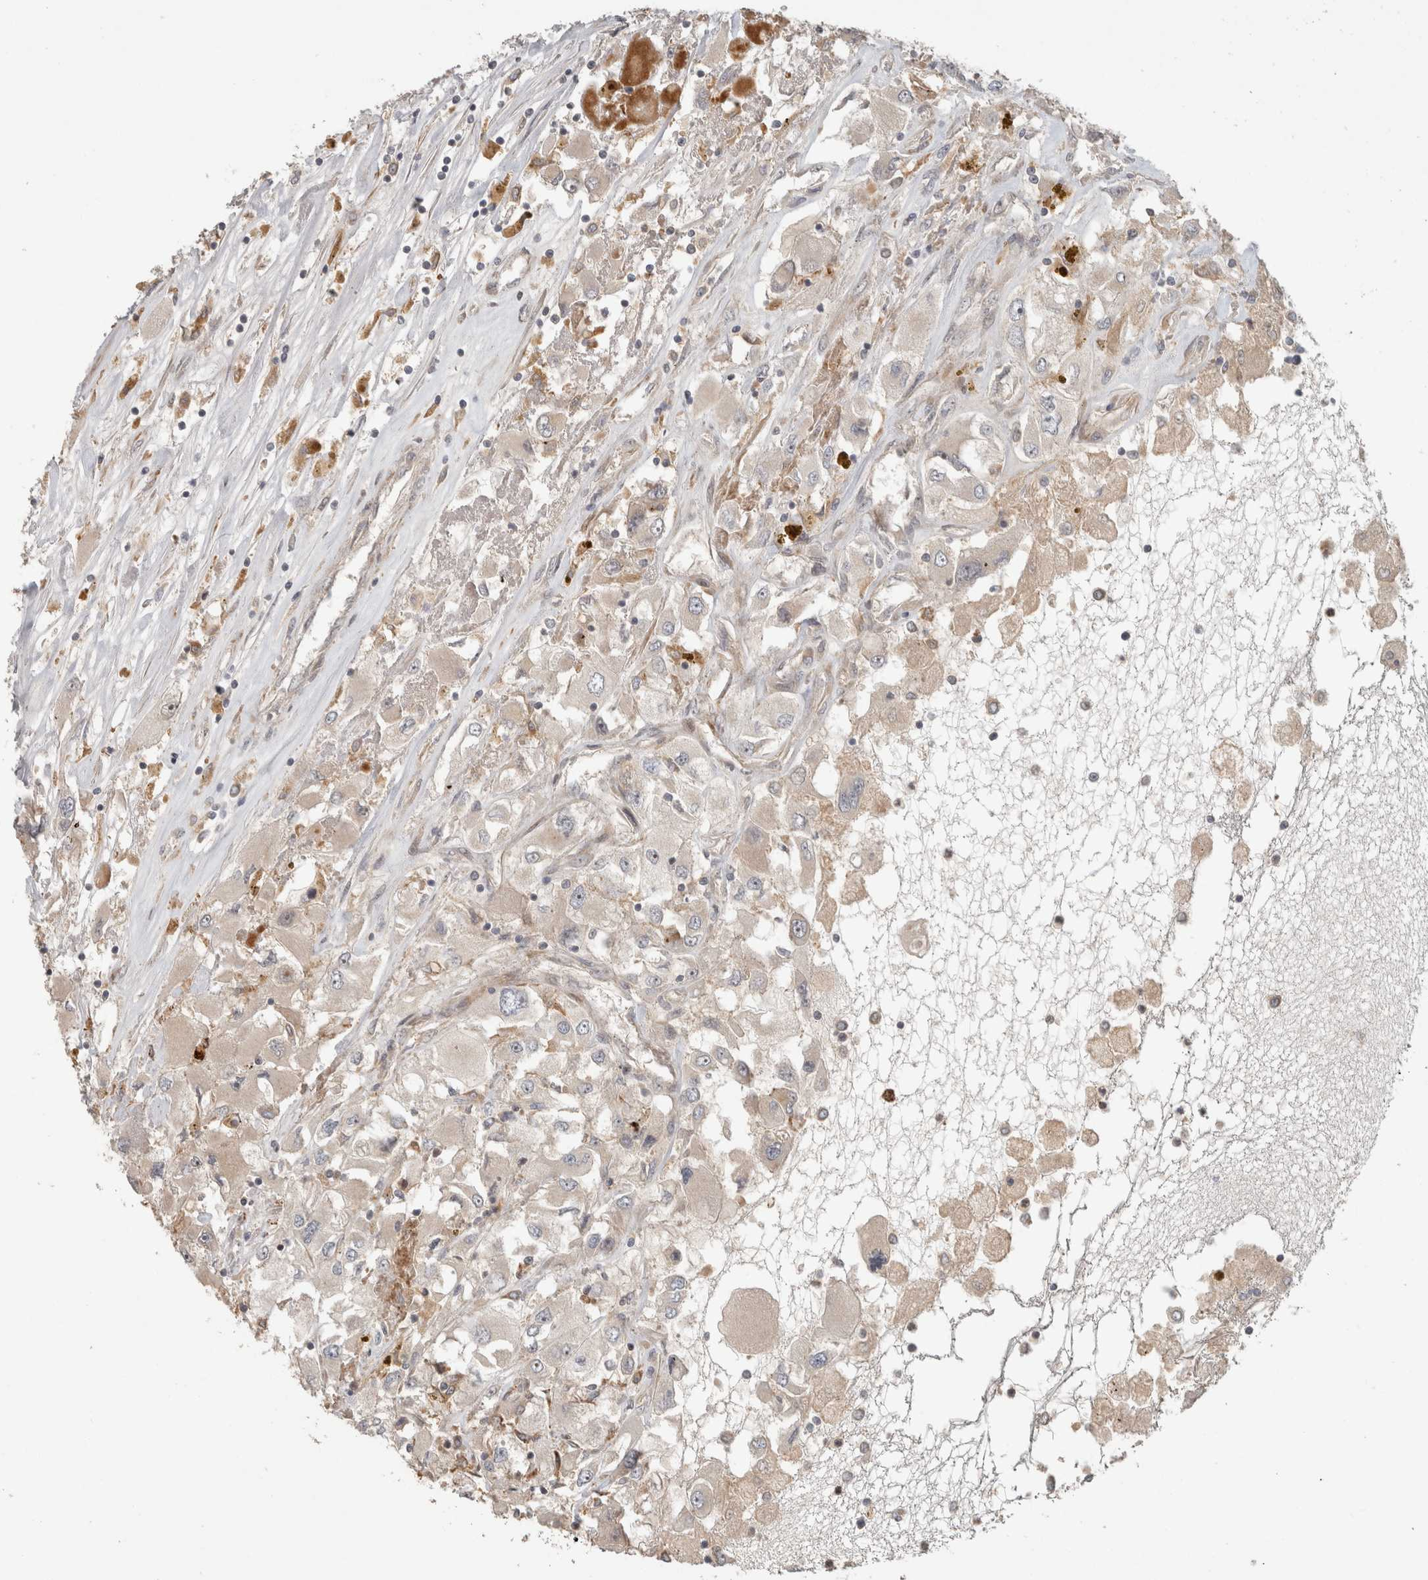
{"staining": {"intensity": "negative", "quantity": "none", "location": "none"}, "tissue": "renal cancer", "cell_type": "Tumor cells", "image_type": "cancer", "snomed": [{"axis": "morphology", "description": "Adenocarcinoma, NOS"}, {"axis": "topography", "description": "Kidney"}], "caption": "Immunohistochemistry (IHC) image of human renal cancer (adenocarcinoma) stained for a protein (brown), which displays no expression in tumor cells.", "gene": "SIPA1L2", "patient": {"sex": "female", "age": 52}}